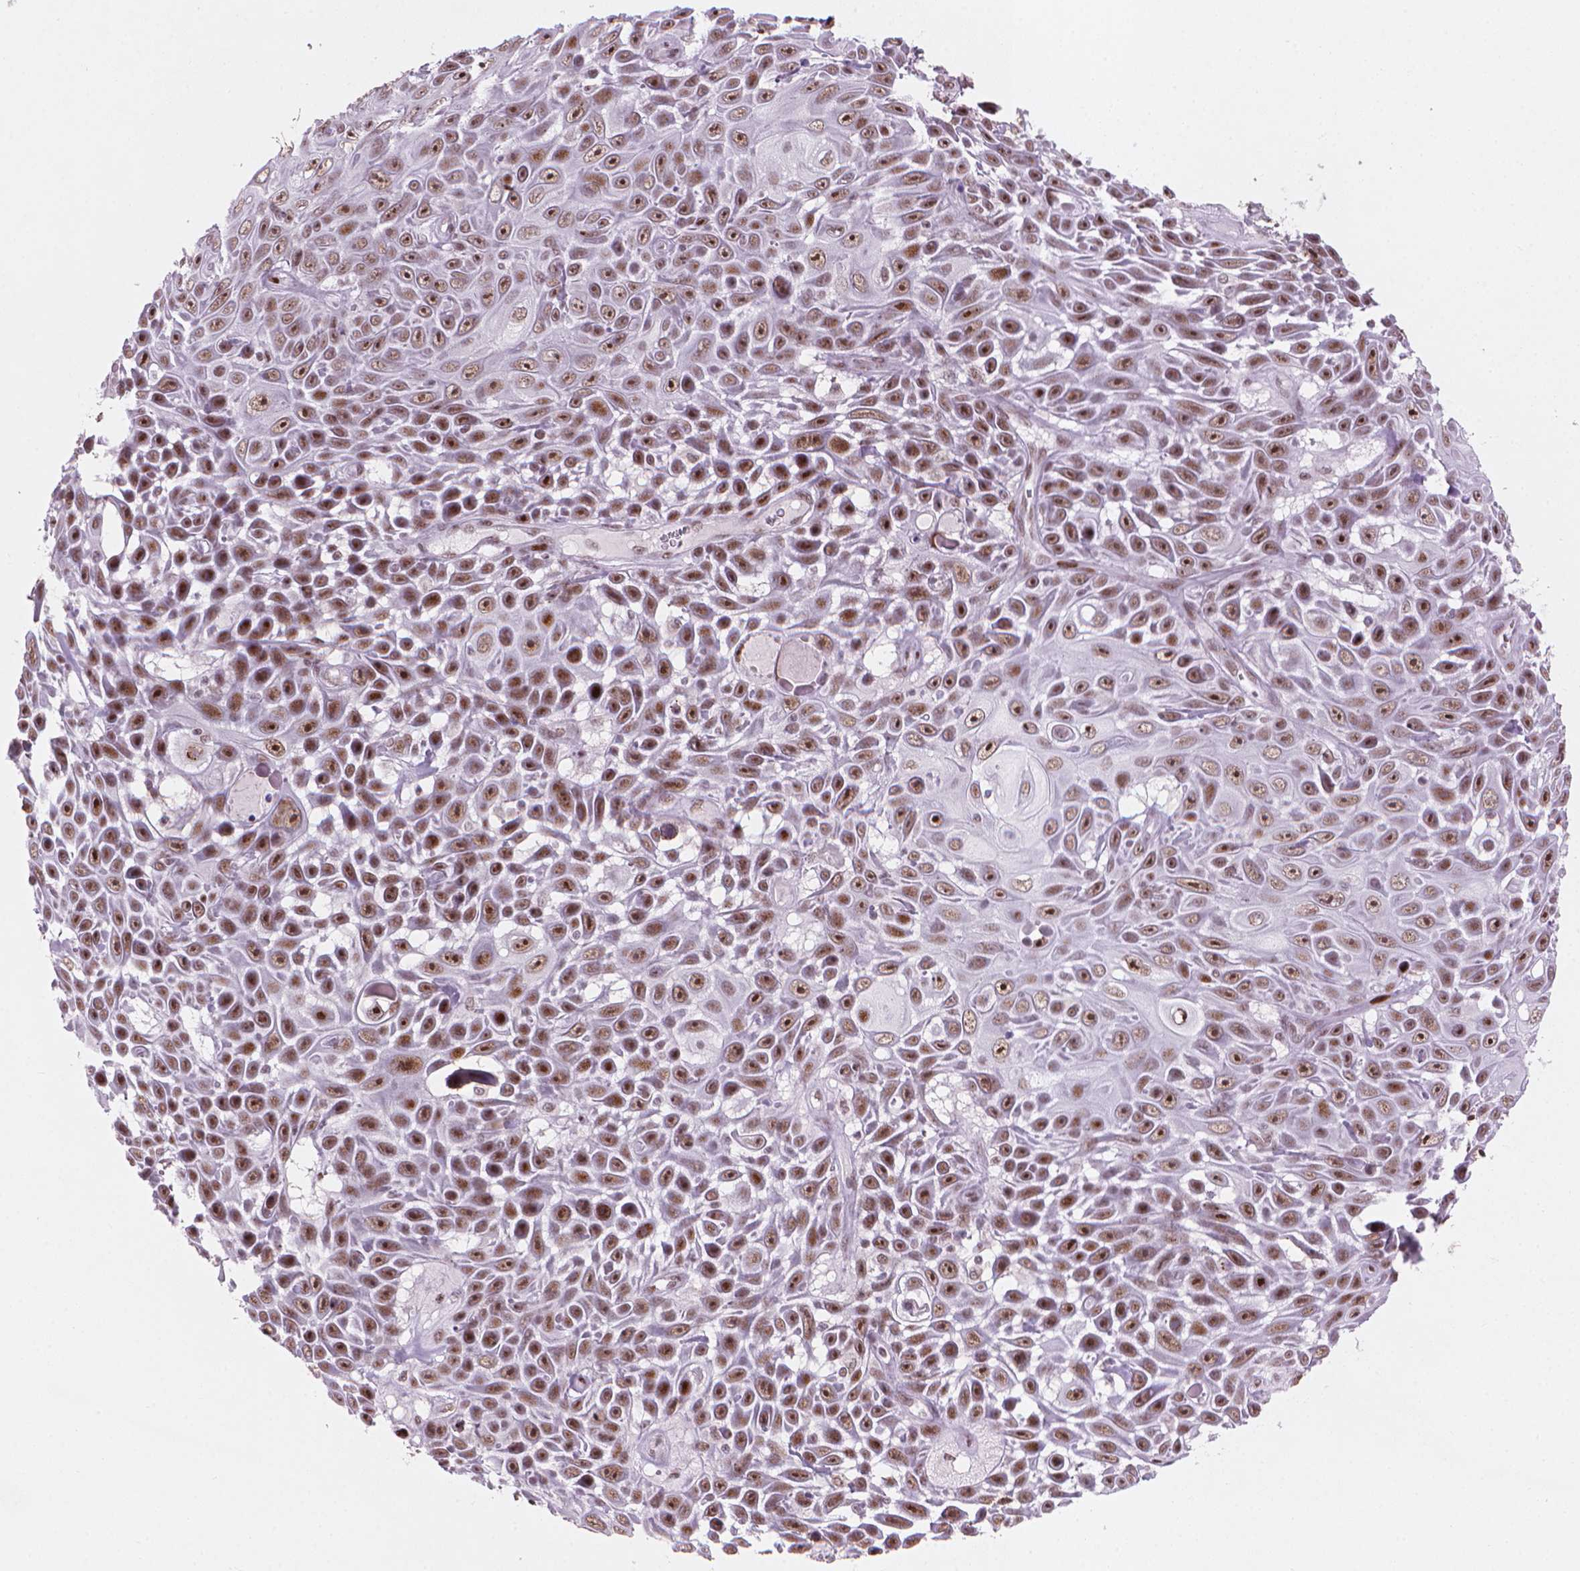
{"staining": {"intensity": "strong", "quantity": ">75%", "location": "nuclear"}, "tissue": "skin cancer", "cell_type": "Tumor cells", "image_type": "cancer", "snomed": [{"axis": "morphology", "description": "Squamous cell carcinoma, NOS"}, {"axis": "topography", "description": "Skin"}], "caption": "Strong nuclear staining is seen in about >75% of tumor cells in skin cancer (squamous cell carcinoma).", "gene": "HES7", "patient": {"sex": "male", "age": 82}}